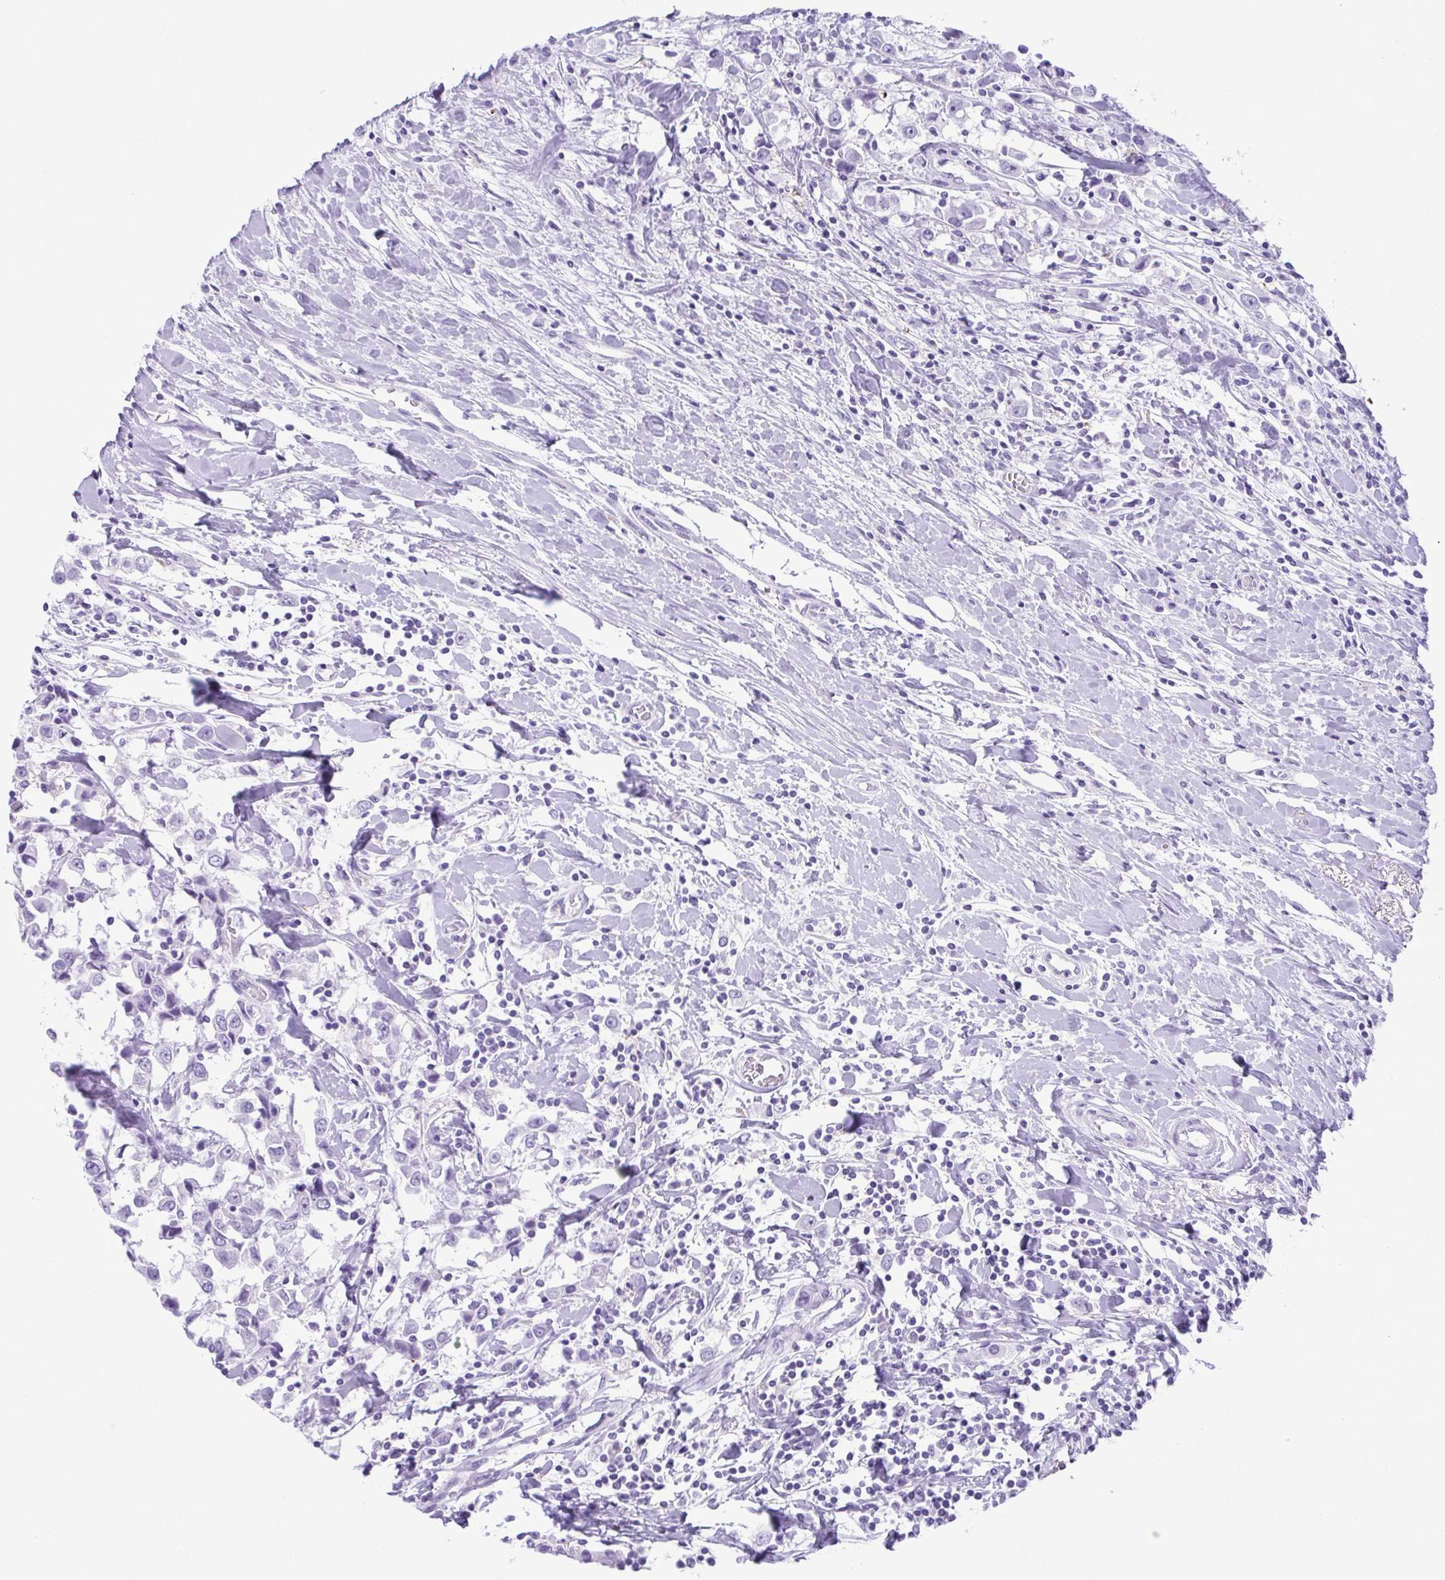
{"staining": {"intensity": "negative", "quantity": "none", "location": "none"}, "tissue": "breast cancer", "cell_type": "Tumor cells", "image_type": "cancer", "snomed": [{"axis": "morphology", "description": "Duct carcinoma"}, {"axis": "topography", "description": "Breast"}], "caption": "DAB immunohistochemical staining of breast infiltrating ductal carcinoma reveals no significant expression in tumor cells.", "gene": "TCEAL3", "patient": {"sex": "female", "age": 61}}